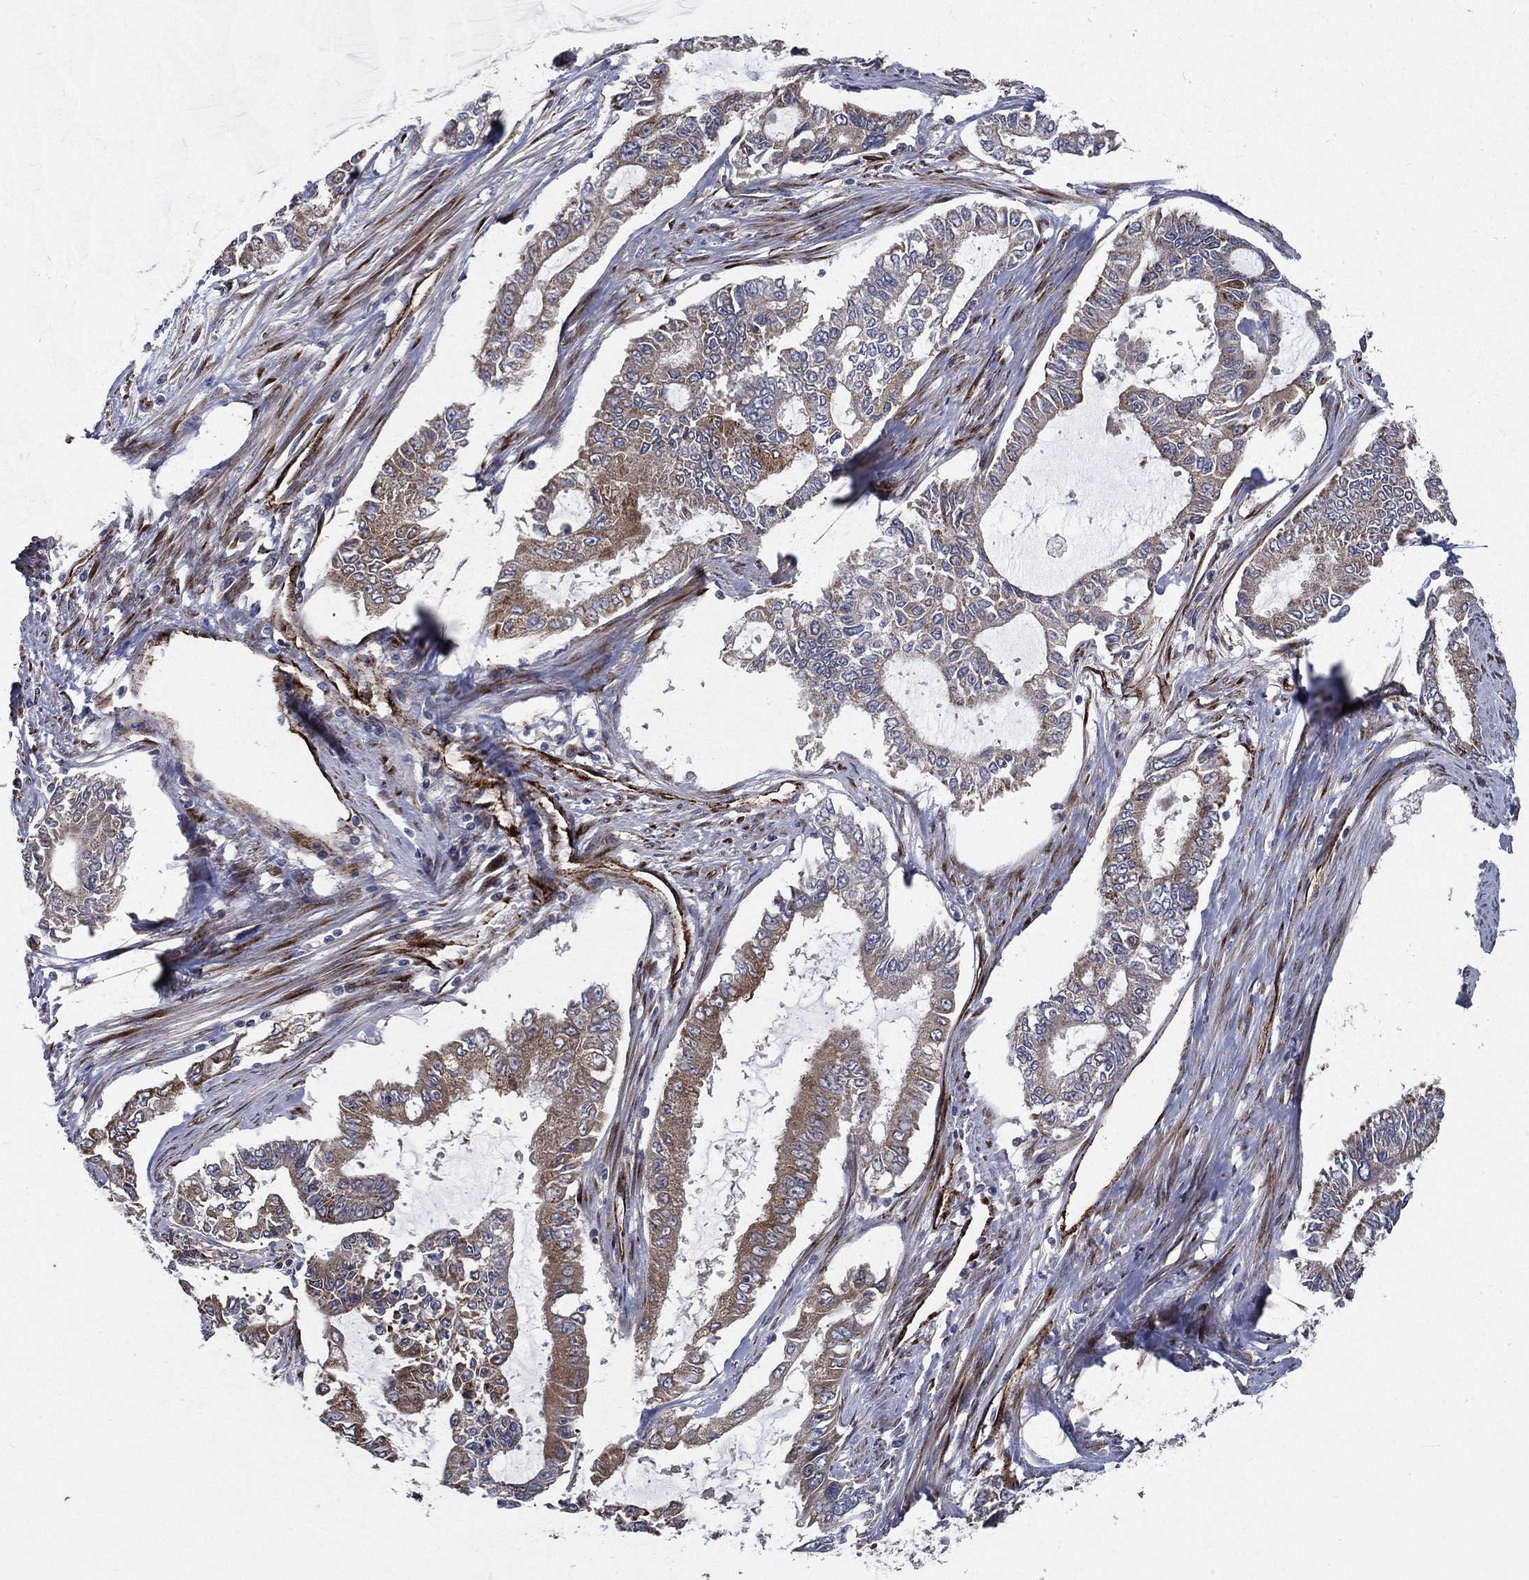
{"staining": {"intensity": "moderate", "quantity": "<25%", "location": "cytoplasmic/membranous"}, "tissue": "endometrial cancer", "cell_type": "Tumor cells", "image_type": "cancer", "snomed": [{"axis": "morphology", "description": "Adenocarcinoma, NOS"}, {"axis": "topography", "description": "Uterus"}], "caption": "The micrograph shows immunohistochemical staining of endometrial cancer (adenocarcinoma). There is moderate cytoplasmic/membranous expression is identified in approximately <25% of tumor cells. The staining was performed using DAB to visualize the protein expression in brown, while the nuclei were stained in blue with hematoxylin (Magnification: 20x).", "gene": "ARHGAP11A", "patient": {"sex": "female", "age": 59}}